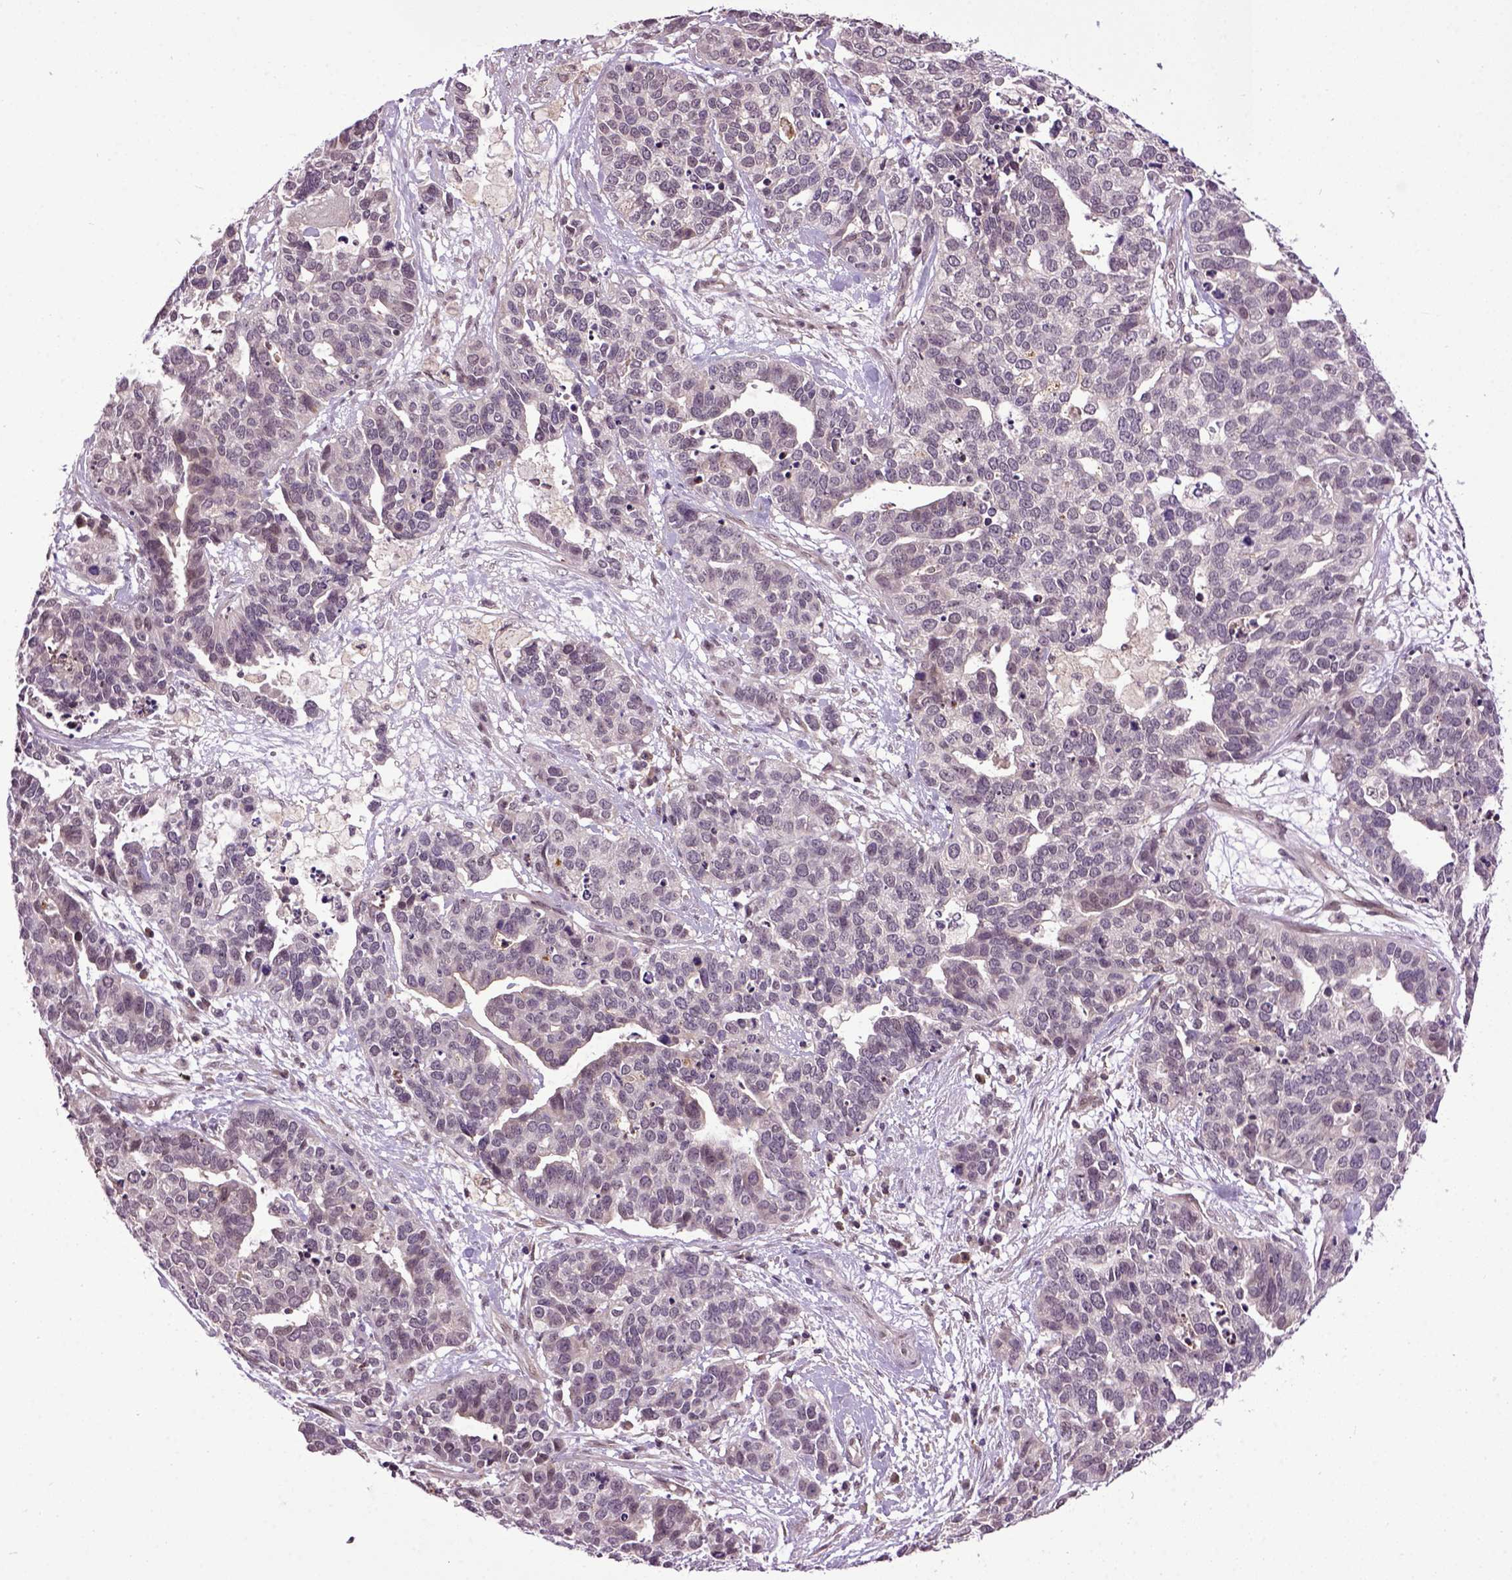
{"staining": {"intensity": "negative", "quantity": "none", "location": "none"}, "tissue": "ovarian cancer", "cell_type": "Tumor cells", "image_type": "cancer", "snomed": [{"axis": "morphology", "description": "Carcinoma, endometroid"}, {"axis": "topography", "description": "Ovary"}], "caption": "The immunohistochemistry (IHC) image has no significant positivity in tumor cells of ovarian cancer tissue. Nuclei are stained in blue.", "gene": "RAB43", "patient": {"sex": "female", "age": 65}}